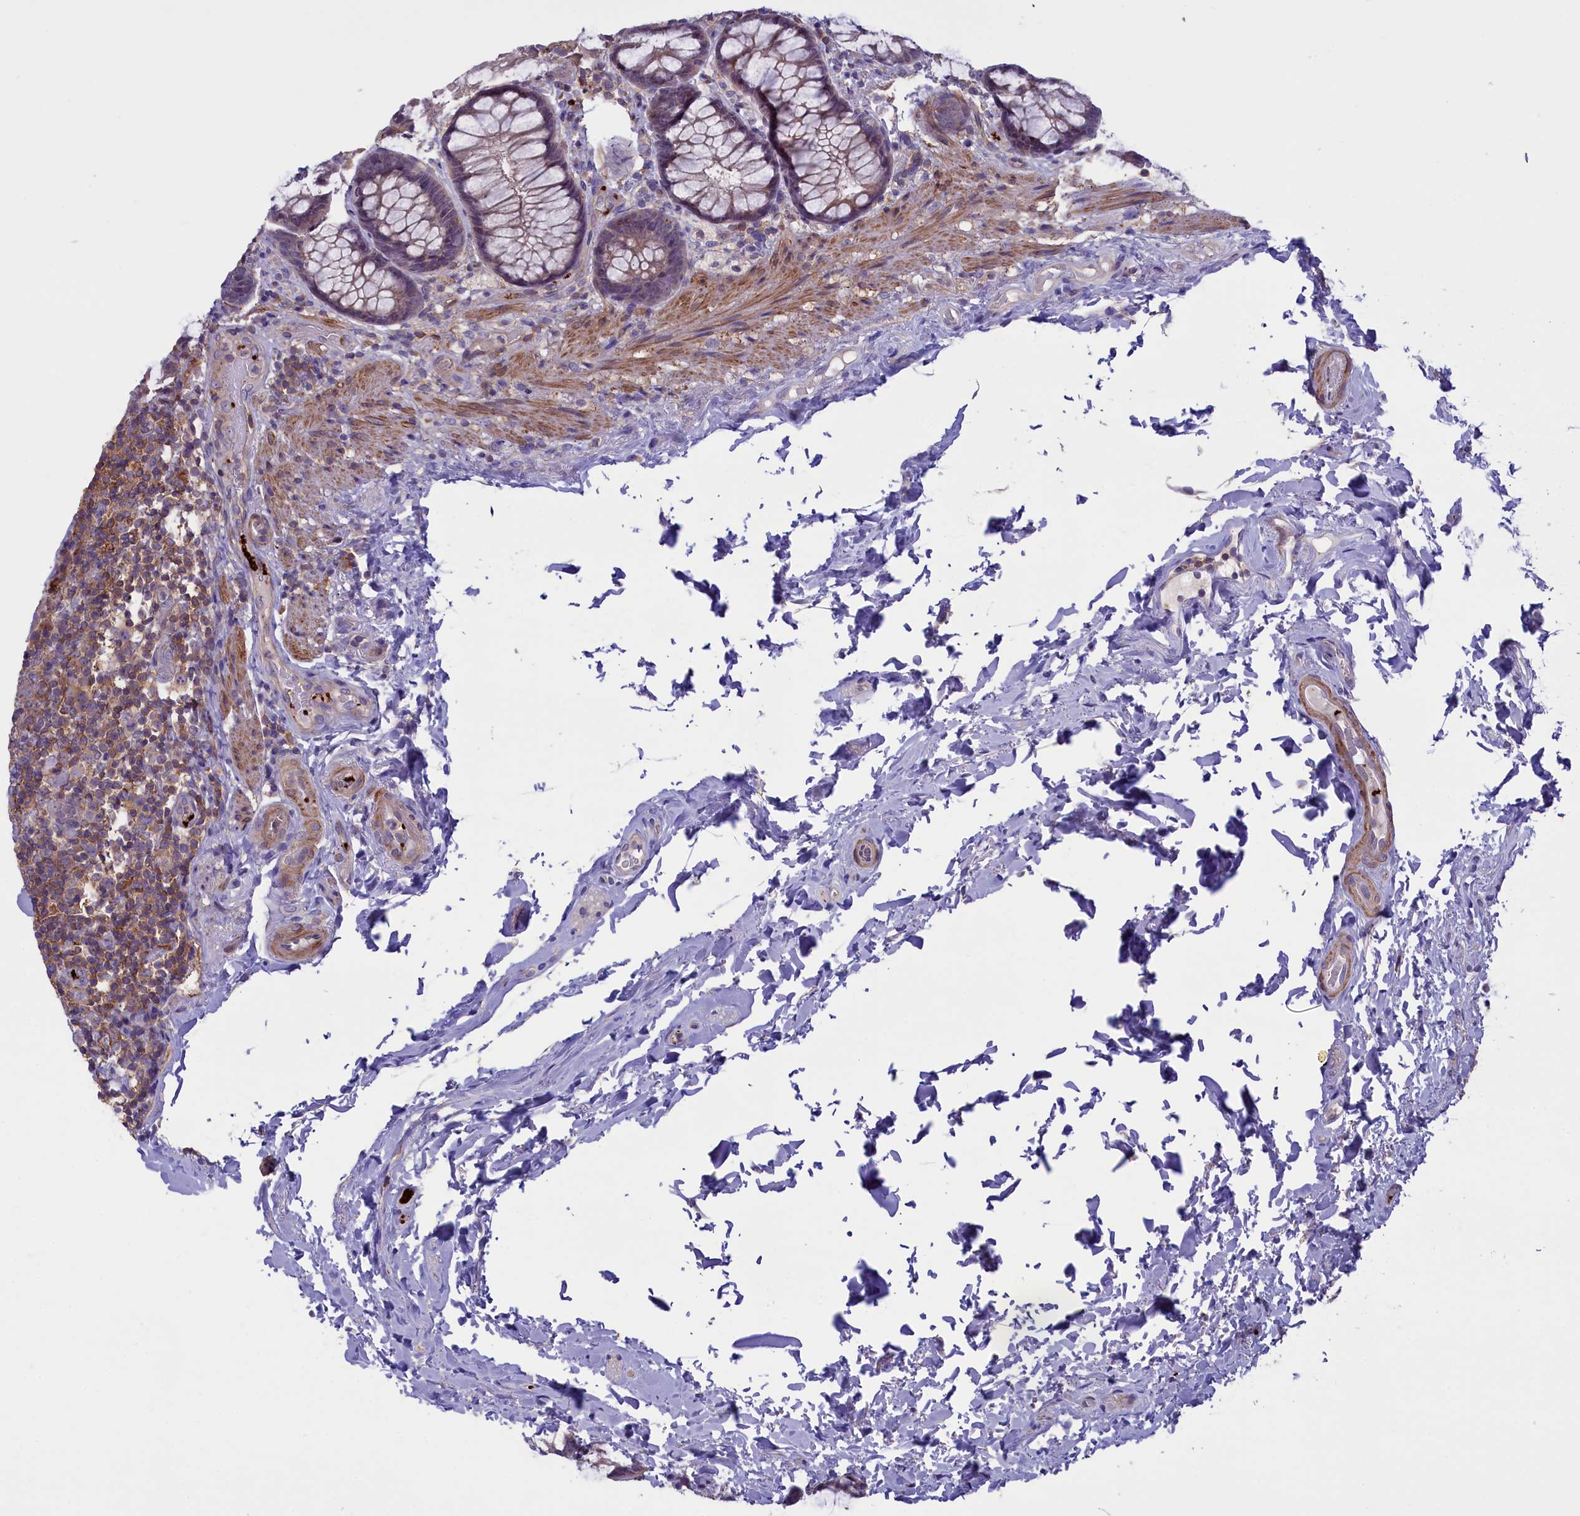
{"staining": {"intensity": "weak", "quantity": ">75%", "location": "cytoplasmic/membranous"}, "tissue": "rectum", "cell_type": "Glandular cells", "image_type": "normal", "snomed": [{"axis": "morphology", "description": "Normal tissue, NOS"}, {"axis": "topography", "description": "Rectum"}], "caption": "Glandular cells display weak cytoplasmic/membranous staining in about >75% of cells in unremarkable rectum.", "gene": "HEATR3", "patient": {"sex": "male", "age": 83}}